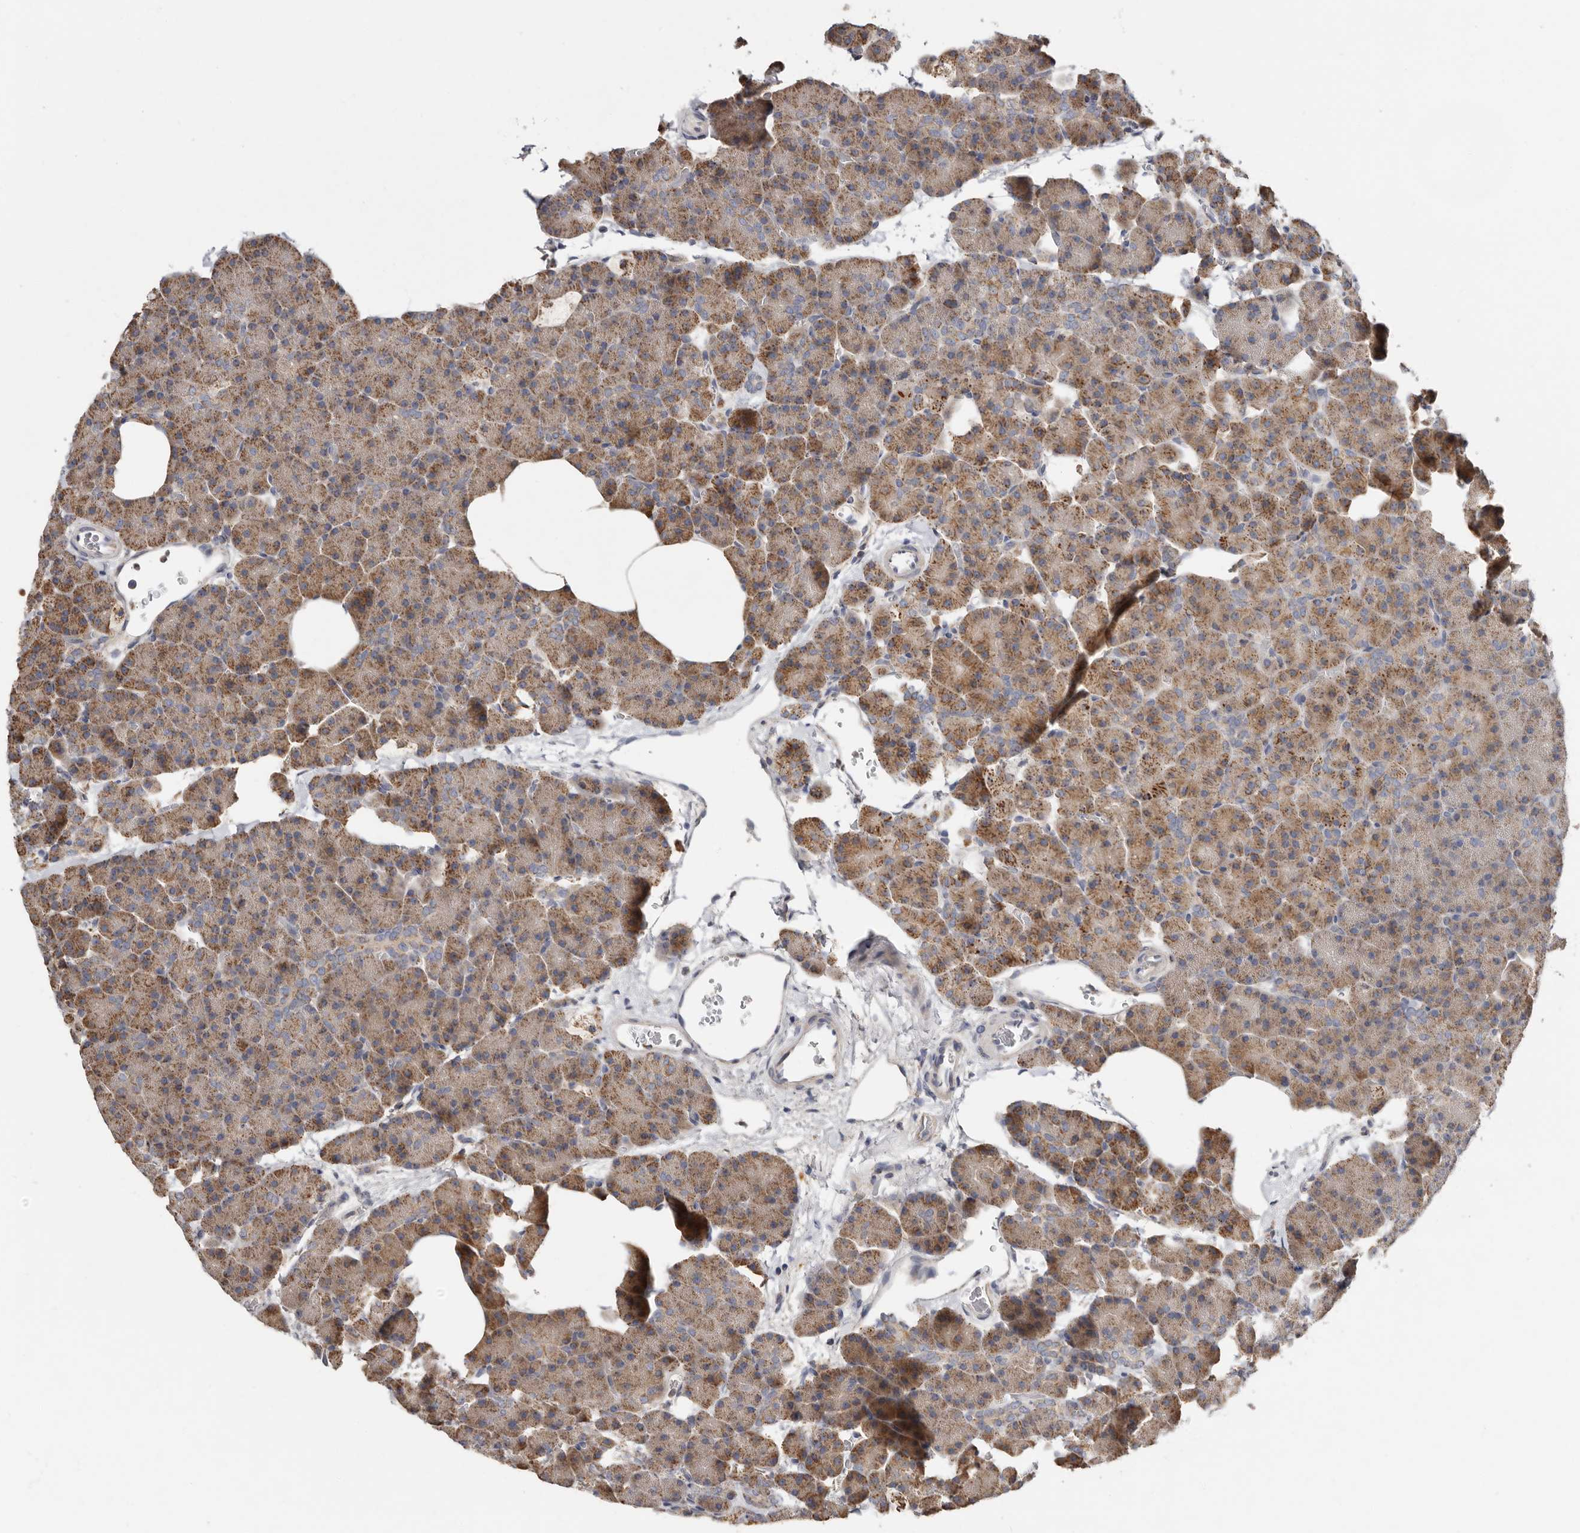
{"staining": {"intensity": "moderate", "quantity": ">75%", "location": "cytoplasmic/membranous"}, "tissue": "pancreas", "cell_type": "Exocrine glandular cells", "image_type": "normal", "snomed": [{"axis": "morphology", "description": "Normal tissue, NOS"}, {"axis": "morphology", "description": "Carcinoid, malignant, NOS"}, {"axis": "topography", "description": "Pancreas"}], "caption": "Moderate cytoplasmic/membranous protein staining is seen in about >75% of exocrine glandular cells in pancreas. Using DAB (3,3'-diaminobenzidine) (brown) and hematoxylin (blue) stains, captured at high magnification using brightfield microscopy.", "gene": "KIF26B", "patient": {"sex": "female", "age": 35}}